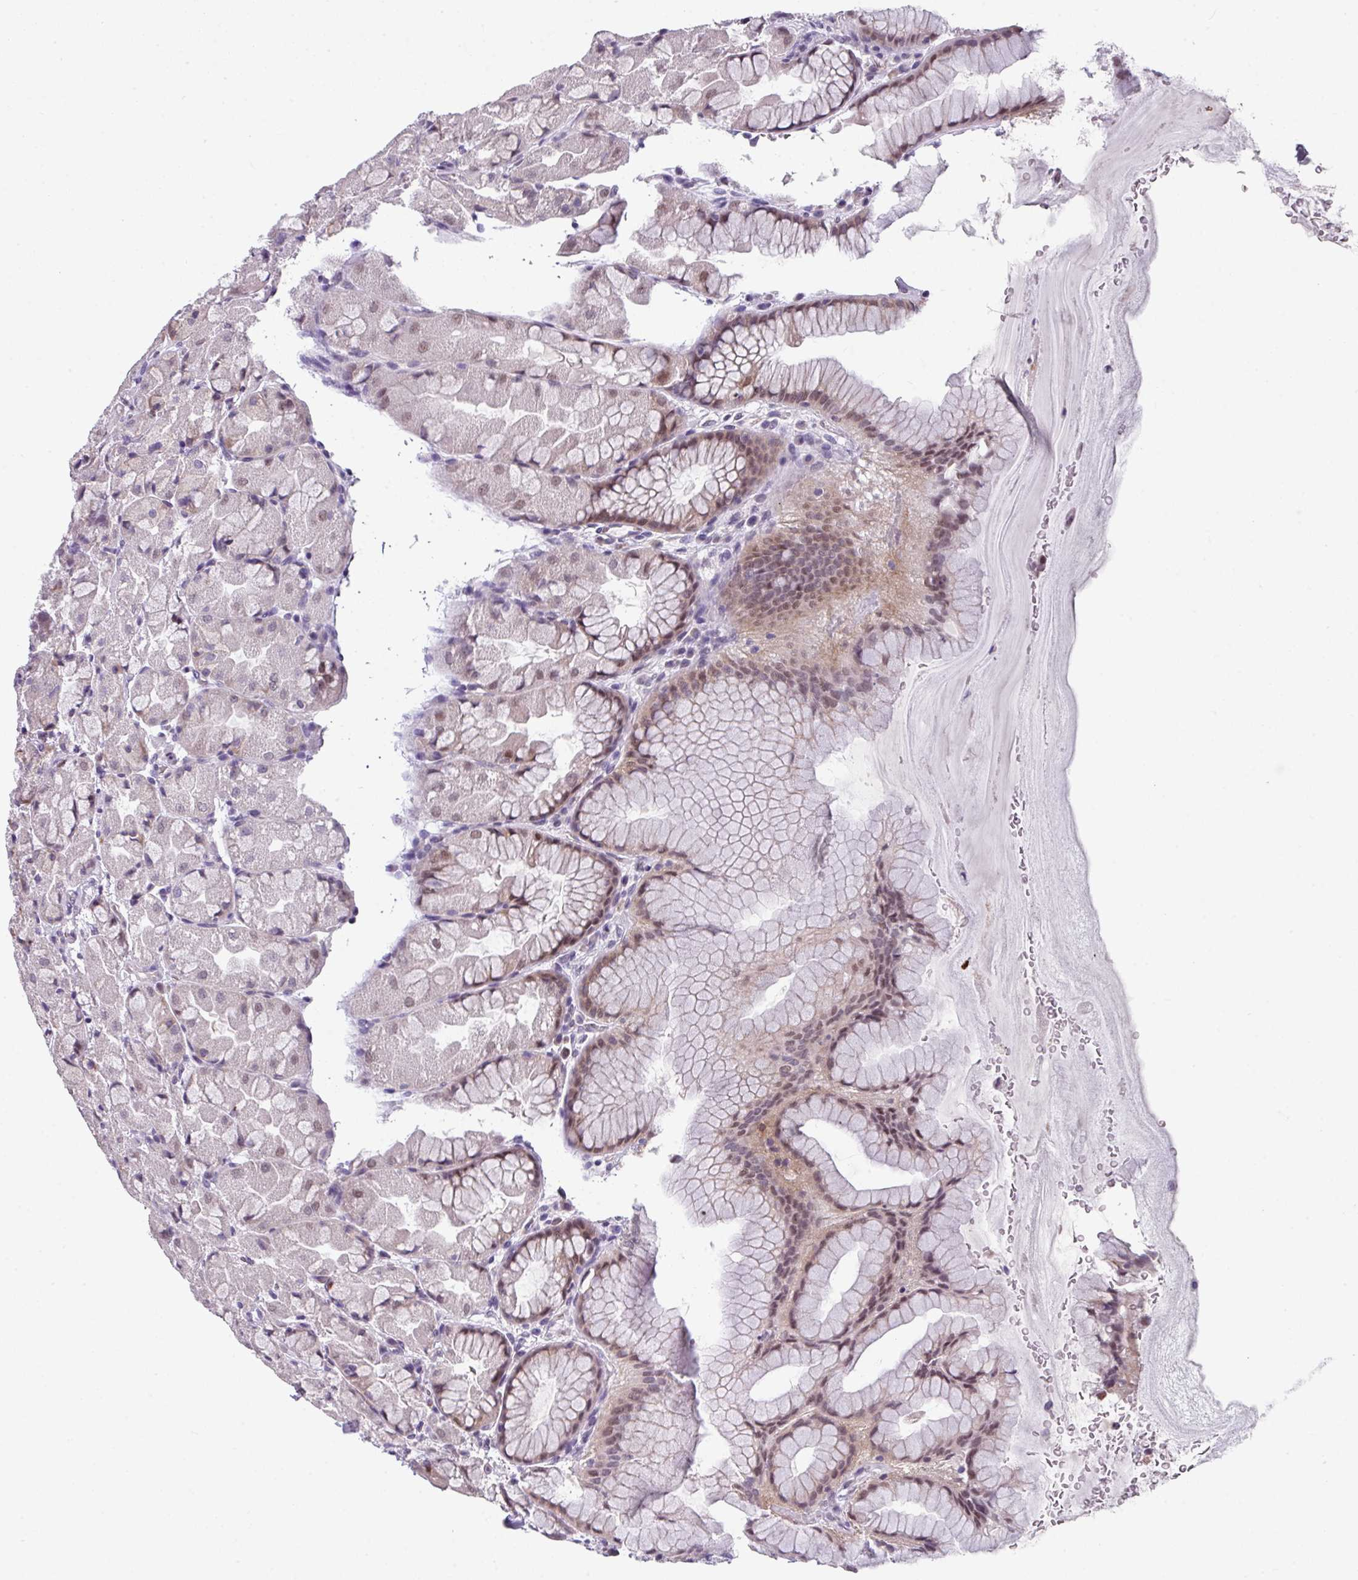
{"staining": {"intensity": "moderate", "quantity": "25%-75%", "location": "cytoplasmic/membranous,nuclear"}, "tissue": "stomach", "cell_type": "Glandular cells", "image_type": "normal", "snomed": [{"axis": "morphology", "description": "Normal tissue, NOS"}, {"axis": "topography", "description": "Stomach"}], "caption": "Stomach stained for a protein displays moderate cytoplasmic/membranous,nuclear positivity in glandular cells. (DAB (3,3'-diaminobenzidine) IHC, brown staining for protein, blue staining for nuclei).", "gene": "ZFP3", "patient": {"sex": "male", "age": 57}}